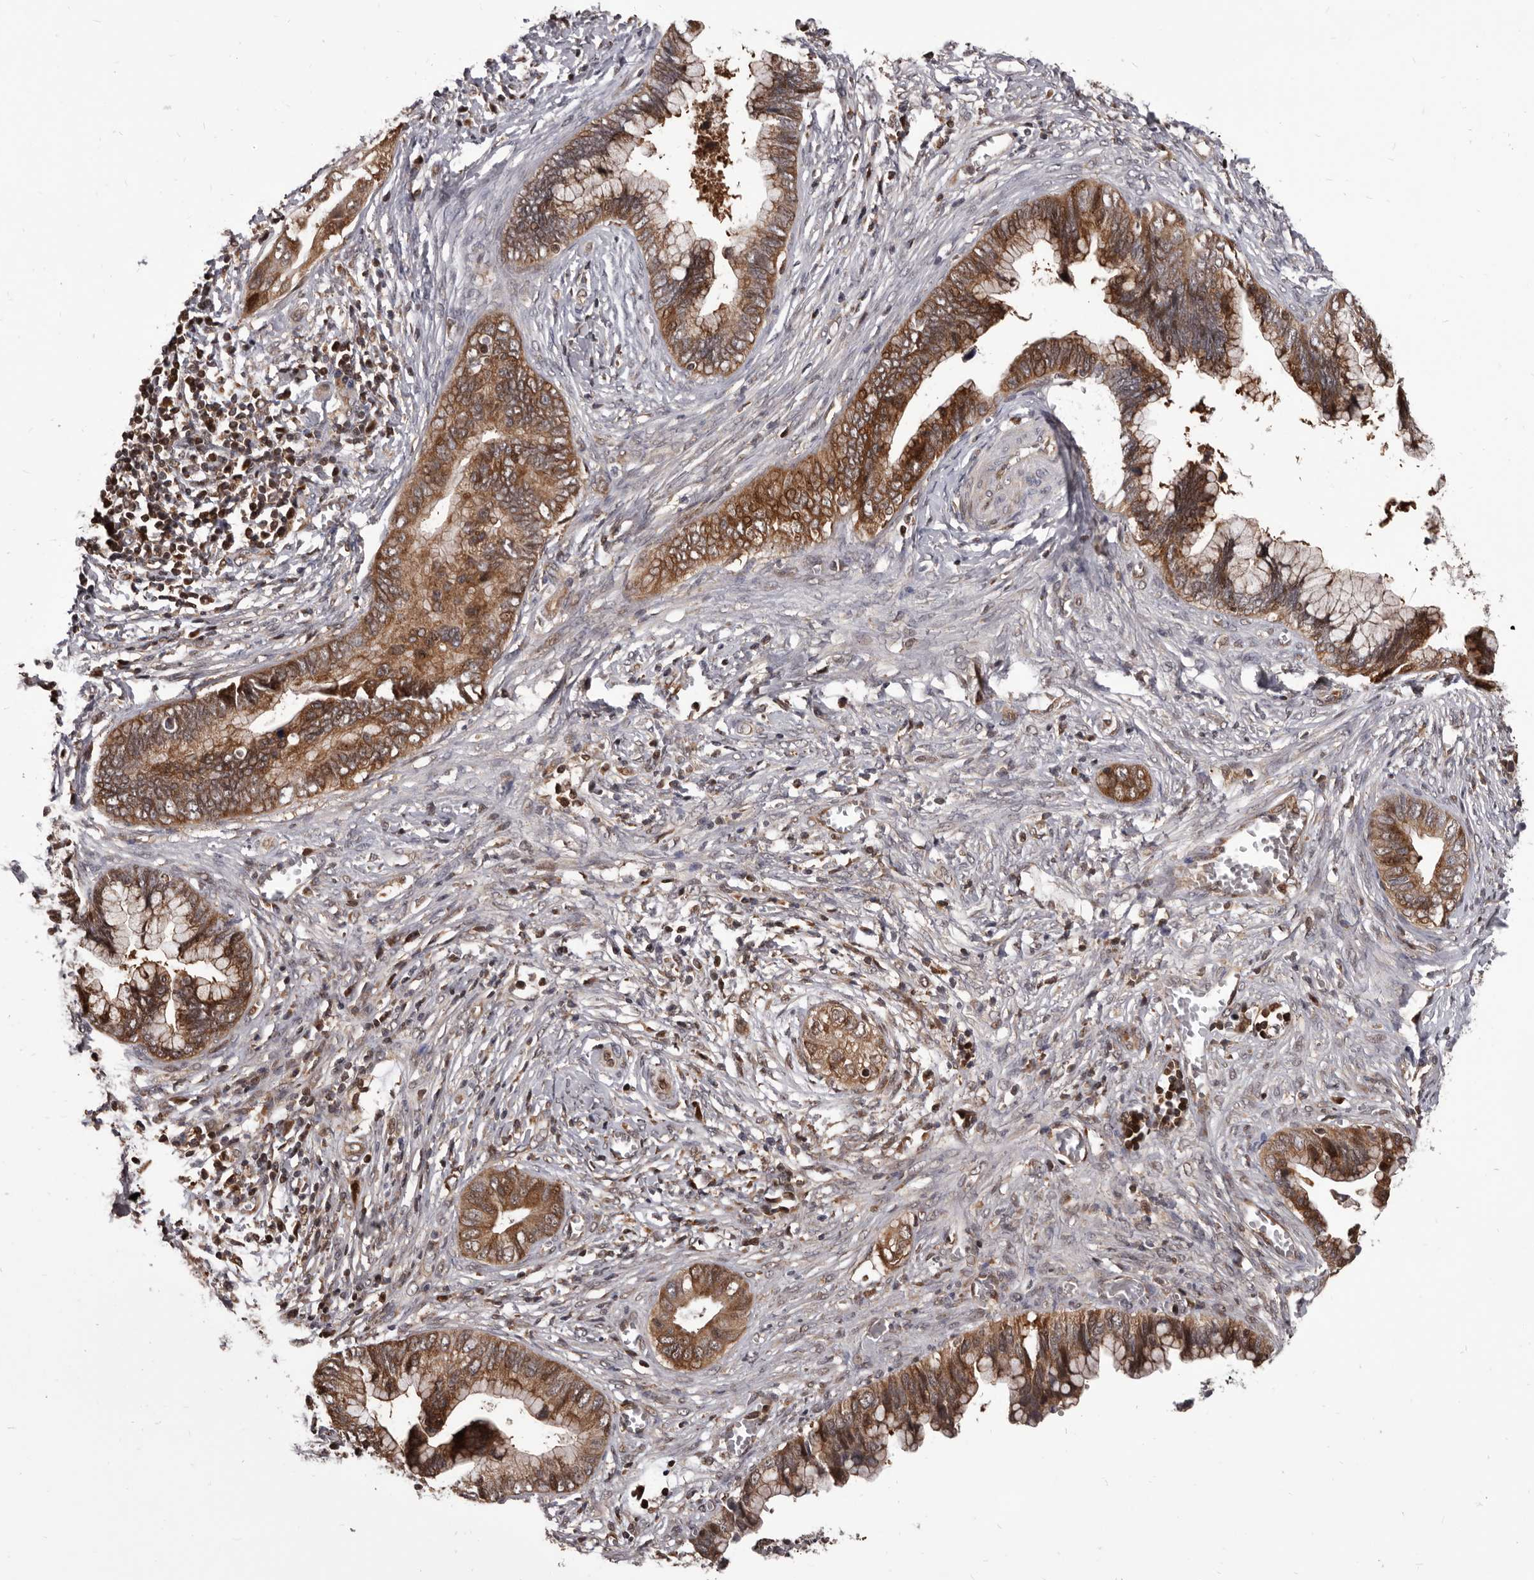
{"staining": {"intensity": "strong", "quantity": ">75%", "location": "cytoplasmic/membranous"}, "tissue": "cervical cancer", "cell_type": "Tumor cells", "image_type": "cancer", "snomed": [{"axis": "morphology", "description": "Adenocarcinoma, NOS"}, {"axis": "topography", "description": "Cervix"}], "caption": "Cervical cancer (adenocarcinoma) was stained to show a protein in brown. There is high levels of strong cytoplasmic/membranous staining in approximately >75% of tumor cells. Immunohistochemistry (ihc) stains the protein of interest in brown and the nuclei are stained blue.", "gene": "MAP3K14", "patient": {"sex": "female", "age": 44}}